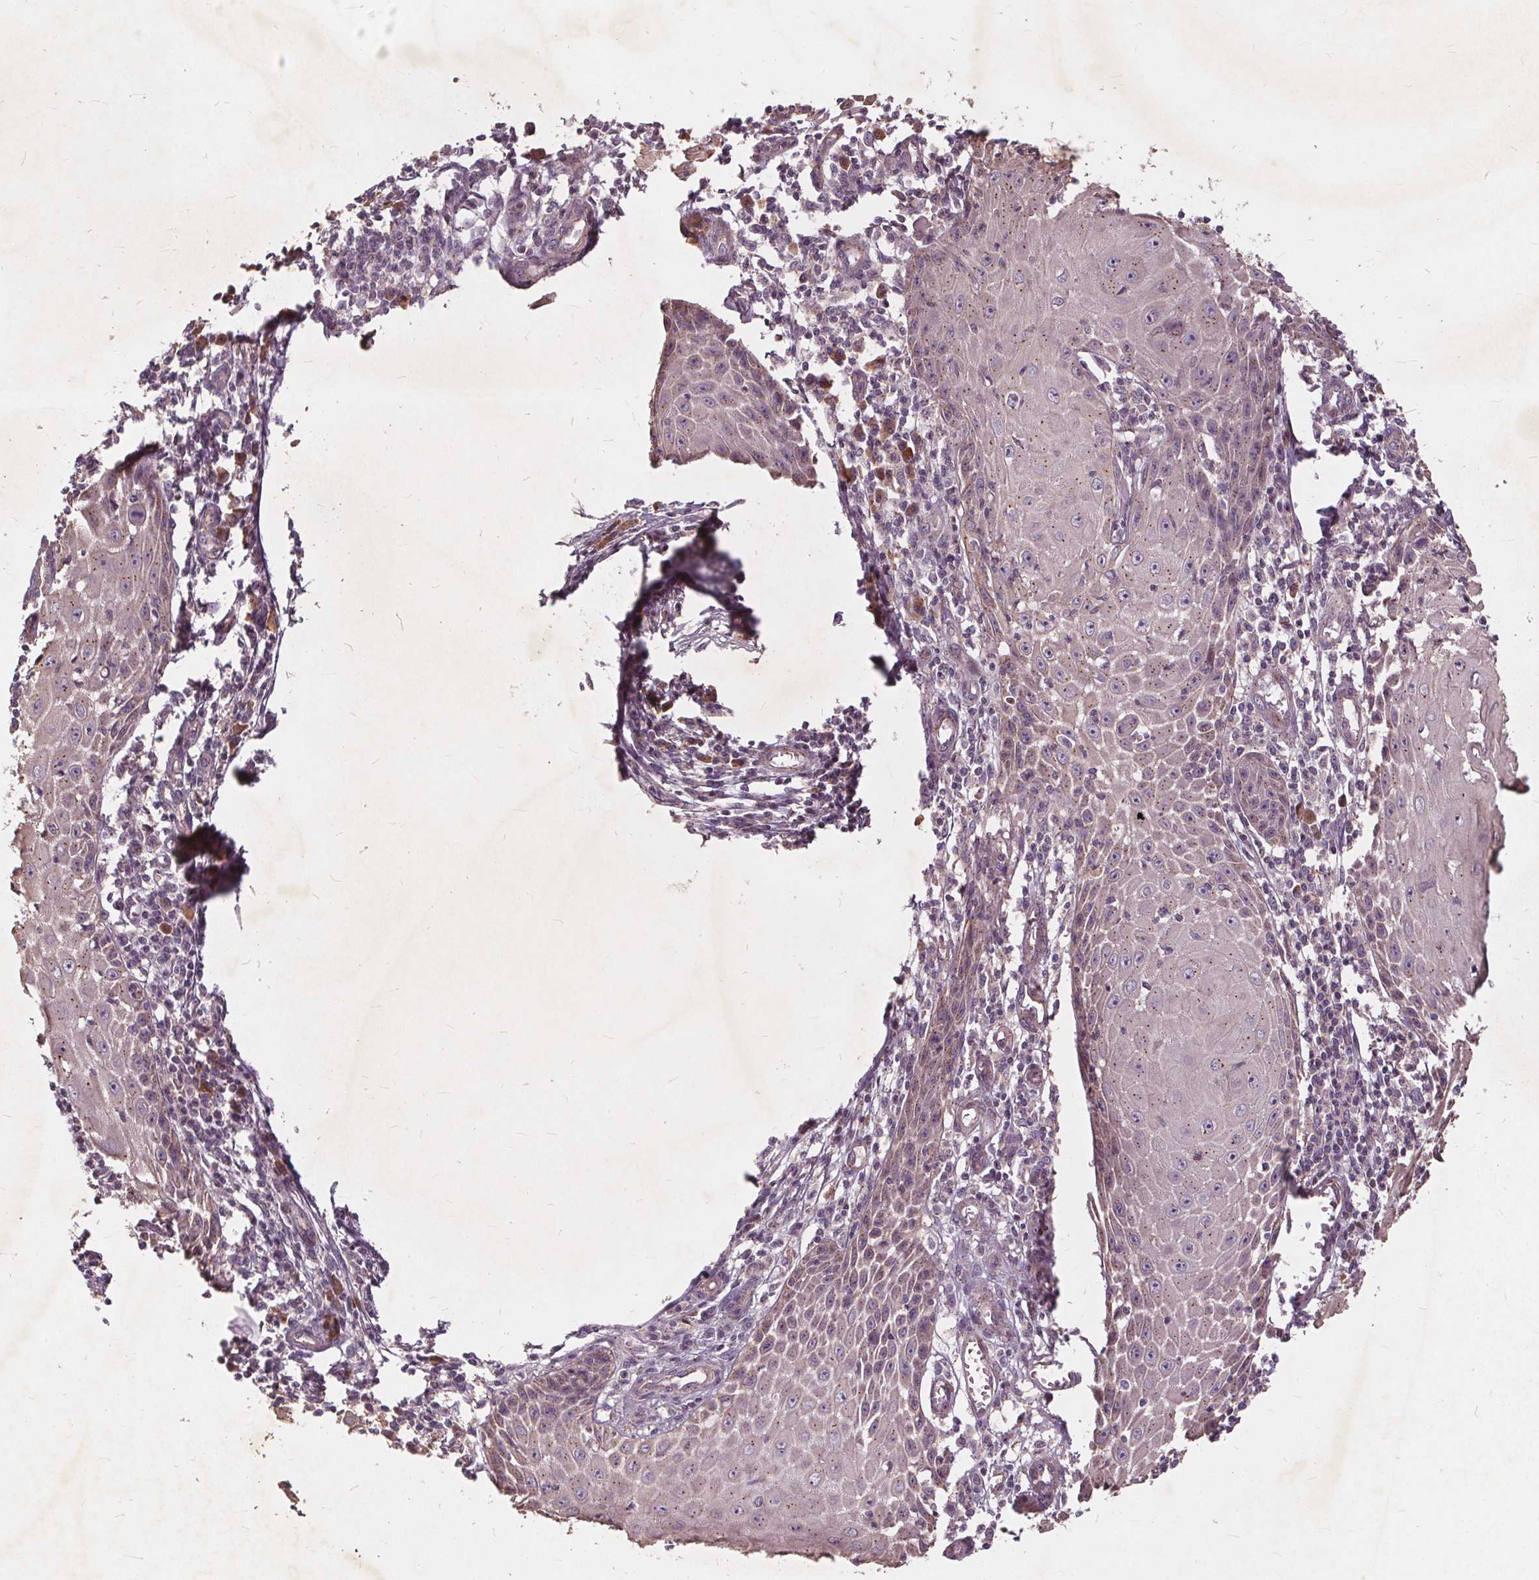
{"staining": {"intensity": "moderate", "quantity": "<25%", "location": "cytoplasmic/membranous"}, "tissue": "skin cancer", "cell_type": "Tumor cells", "image_type": "cancer", "snomed": [{"axis": "morphology", "description": "Squamous cell carcinoma, NOS"}, {"axis": "topography", "description": "Skin"}], "caption": "Approximately <25% of tumor cells in human squamous cell carcinoma (skin) display moderate cytoplasmic/membranous protein staining as visualized by brown immunohistochemical staining.", "gene": "CSNK1G2", "patient": {"sex": "female", "age": 73}}